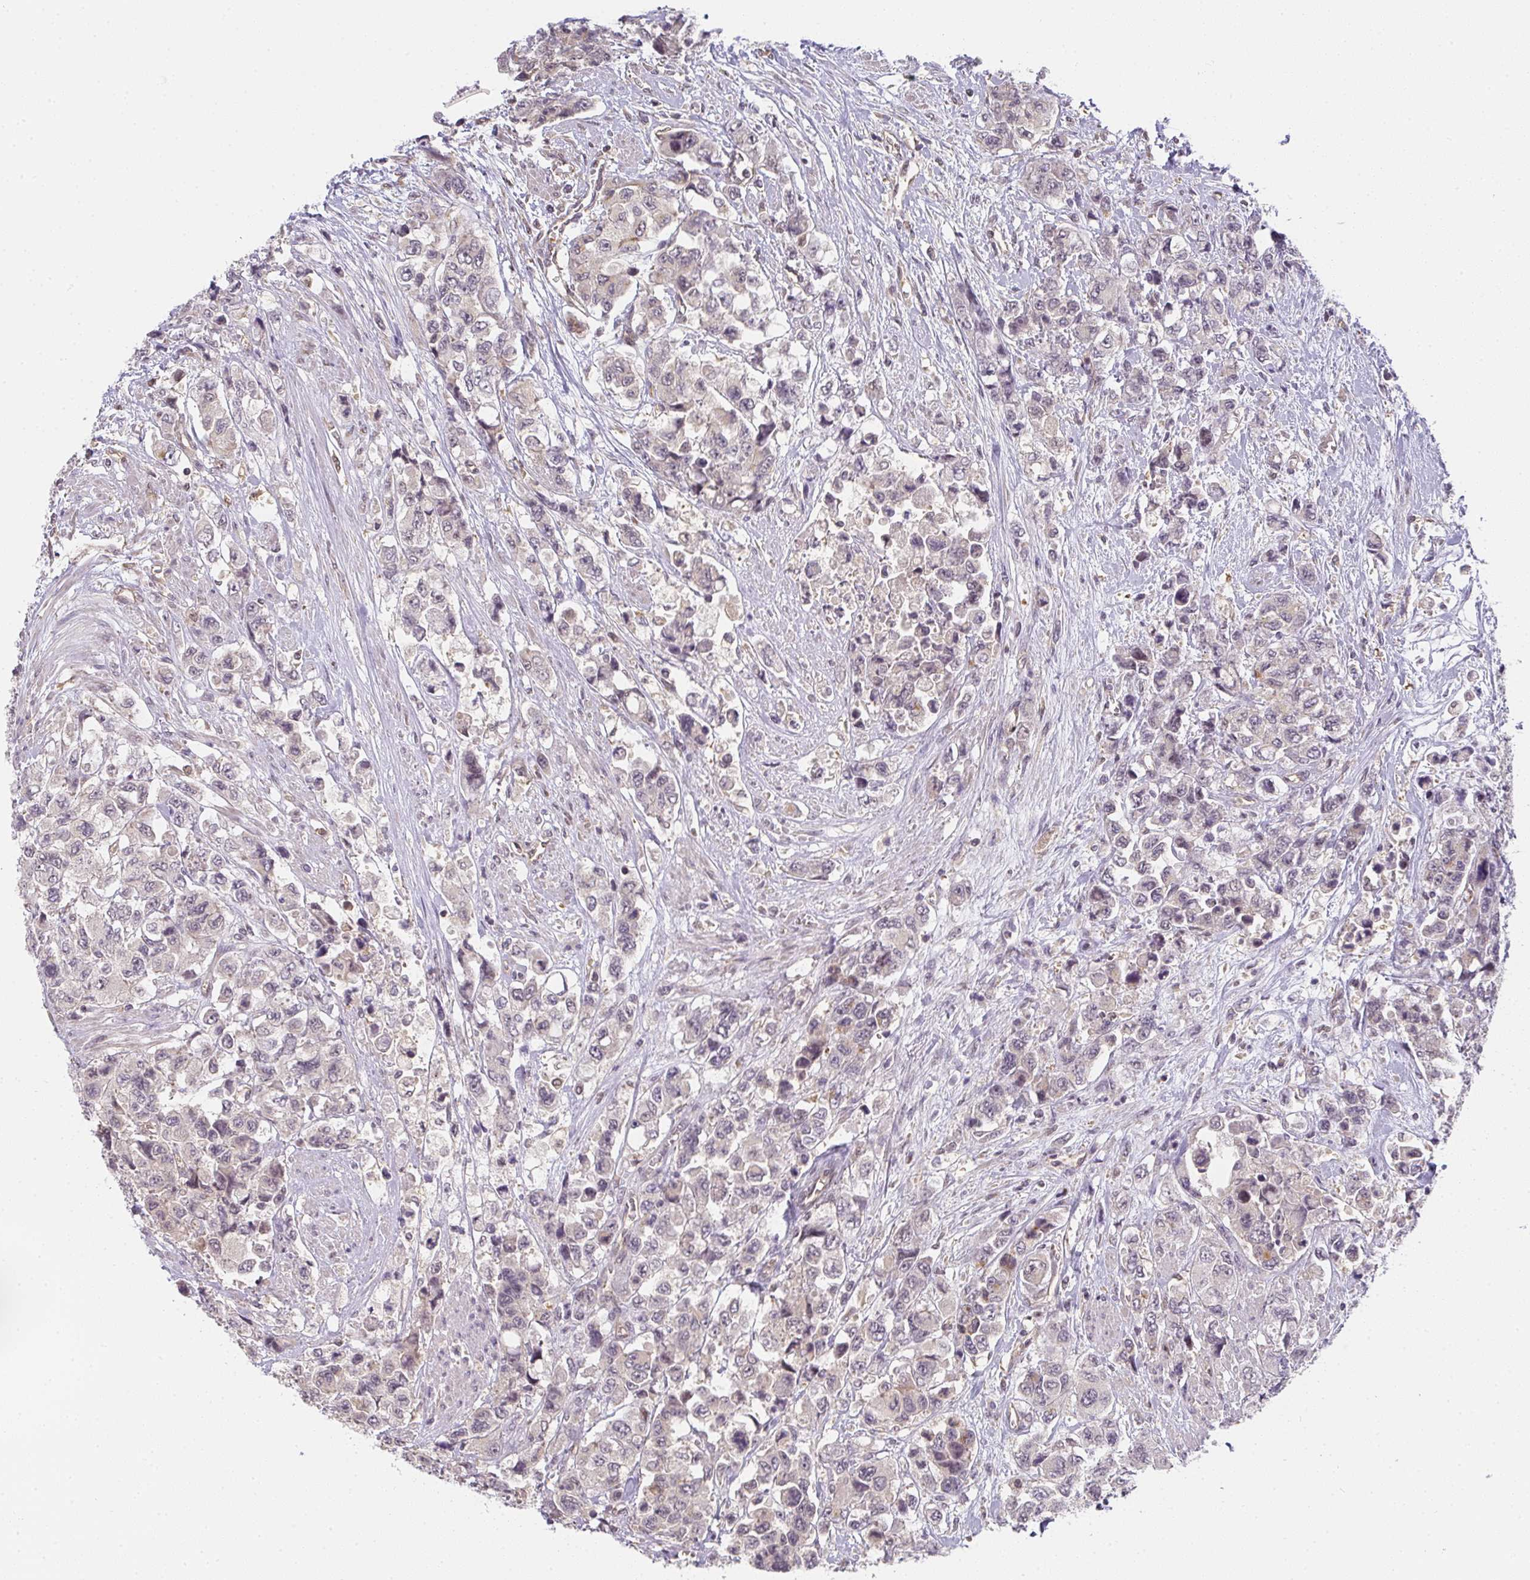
{"staining": {"intensity": "weak", "quantity": "<25%", "location": "cytoplasmic/membranous"}, "tissue": "urothelial cancer", "cell_type": "Tumor cells", "image_type": "cancer", "snomed": [{"axis": "morphology", "description": "Urothelial carcinoma, High grade"}, {"axis": "topography", "description": "Urinary bladder"}], "caption": "An immunohistochemistry photomicrograph of high-grade urothelial carcinoma is shown. There is no staining in tumor cells of high-grade urothelial carcinoma.", "gene": "GSDMB", "patient": {"sex": "female", "age": 78}}